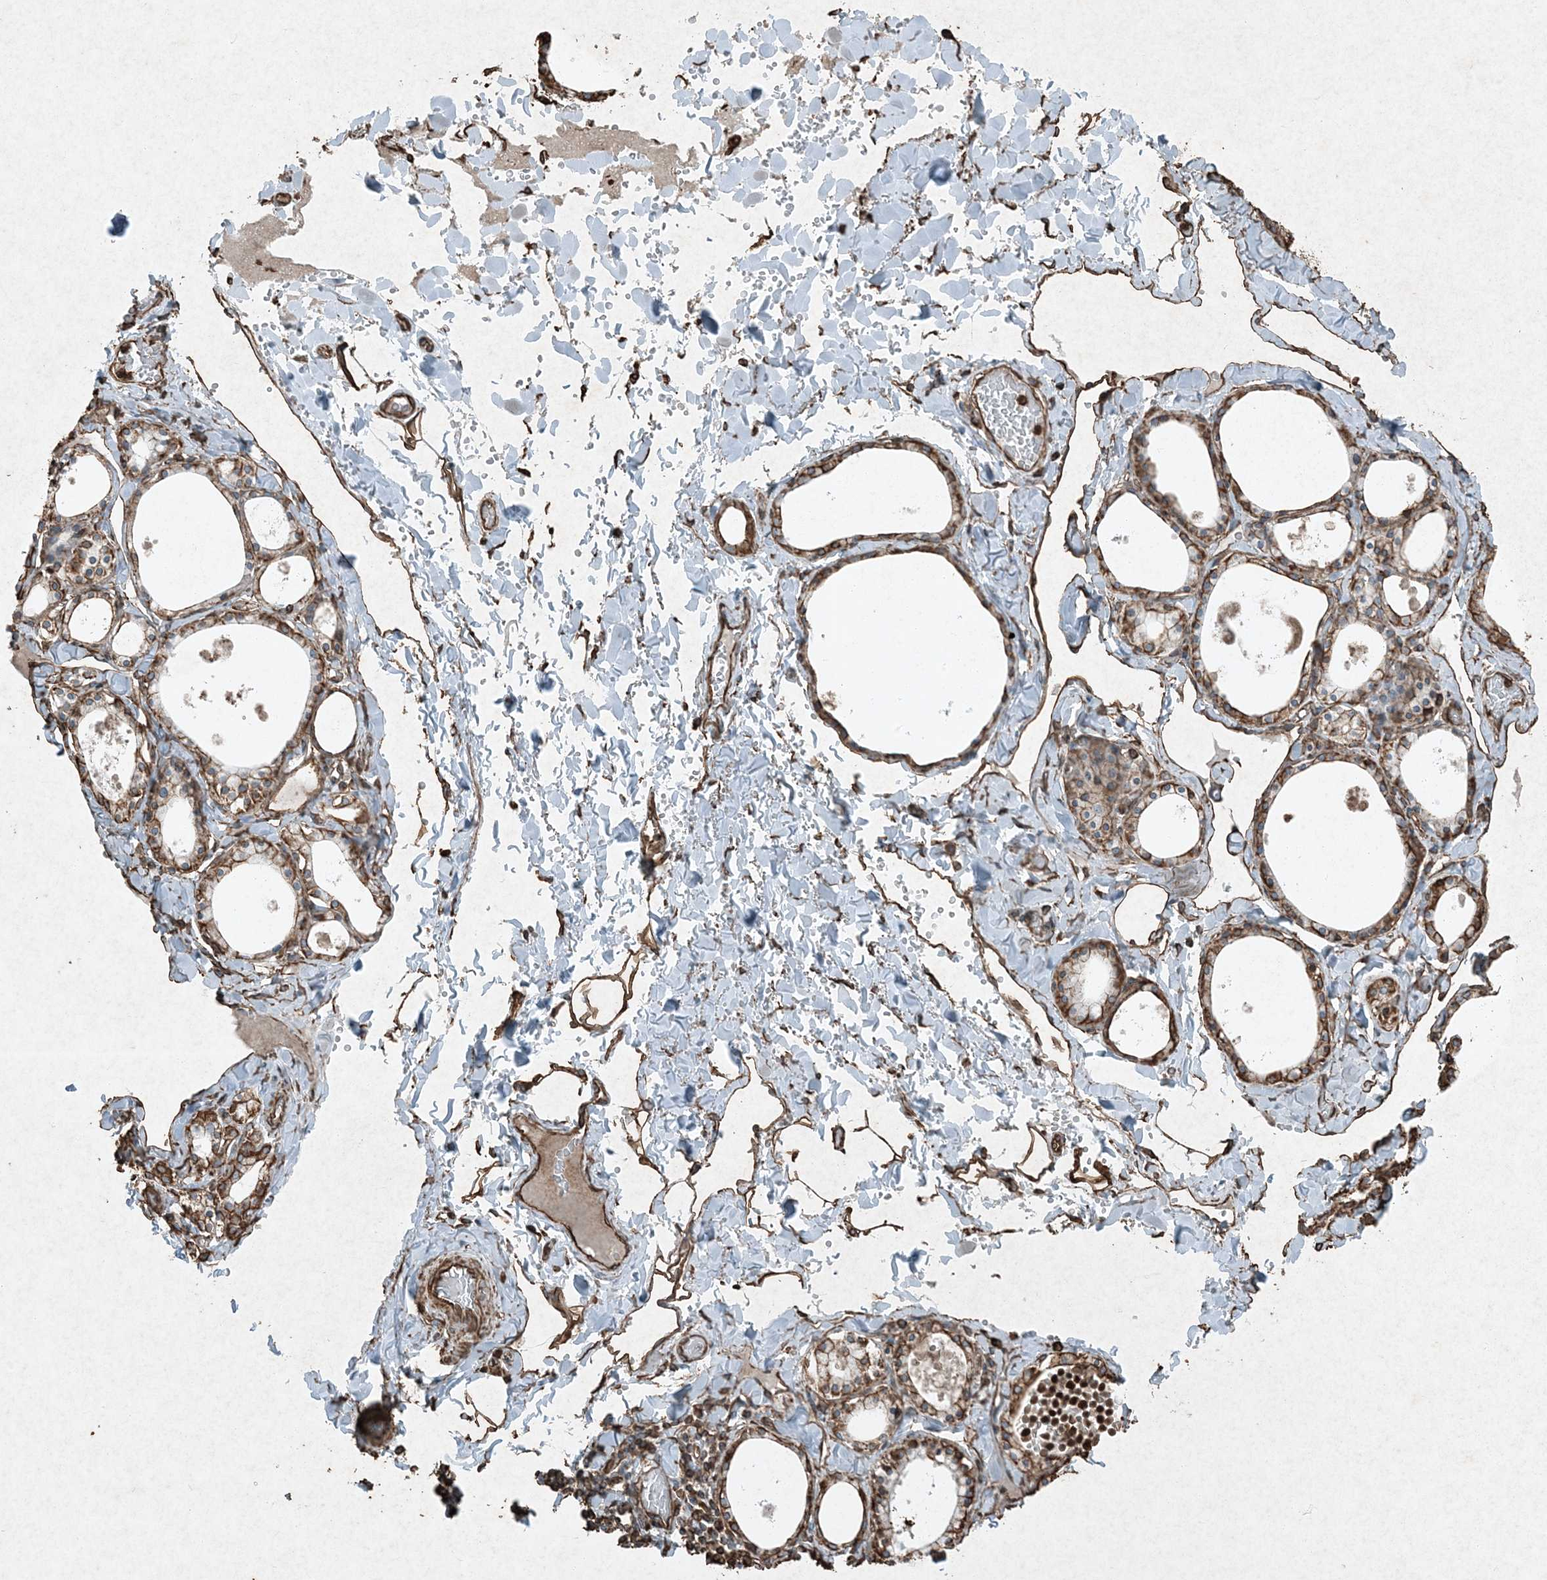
{"staining": {"intensity": "moderate", "quantity": ">75%", "location": "cytoplasmic/membranous"}, "tissue": "thyroid gland", "cell_type": "Glandular cells", "image_type": "normal", "snomed": [{"axis": "morphology", "description": "Normal tissue, NOS"}, {"axis": "topography", "description": "Thyroid gland"}], "caption": "Thyroid gland was stained to show a protein in brown. There is medium levels of moderate cytoplasmic/membranous positivity in approximately >75% of glandular cells. (IHC, brightfield microscopy, high magnification).", "gene": "RYK", "patient": {"sex": "male", "age": 56}}